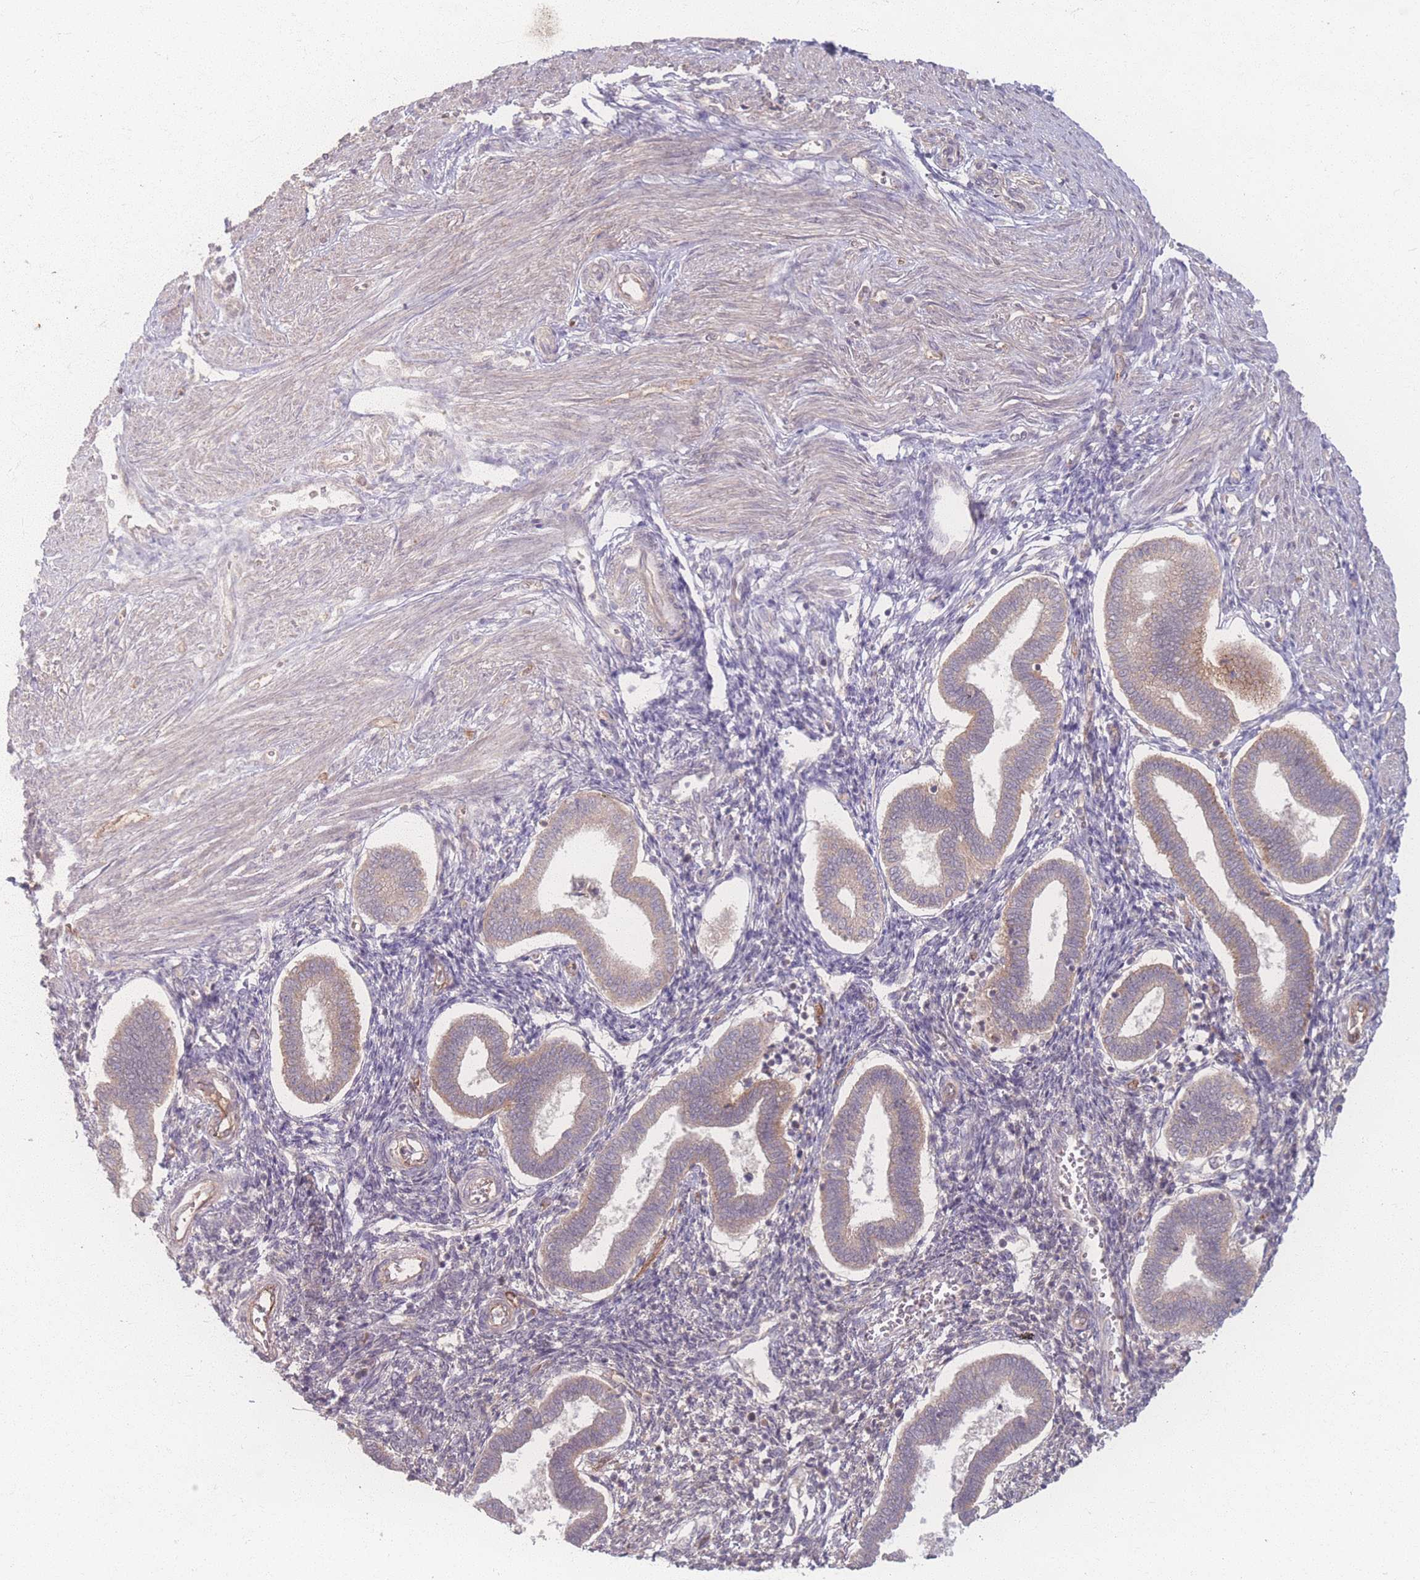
{"staining": {"intensity": "weak", "quantity": "<25%", "location": "cytoplasmic/membranous"}, "tissue": "endometrium", "cell_type": "Cells in endometrial stroma", "image_type": "normal", "snomed": [{"axis": "morphology", "description": "Normal tissue, NOS"}, {"axis": "topography", "description": "Endometrium"}], "caption": "This is an immunohistochemistry (IHC) photomicrograph of unremarkable endometrium. There is no staining in cells in endometrial stroma.", "gene": "INSR", "patient": {"sex": "female", "age": 24}}